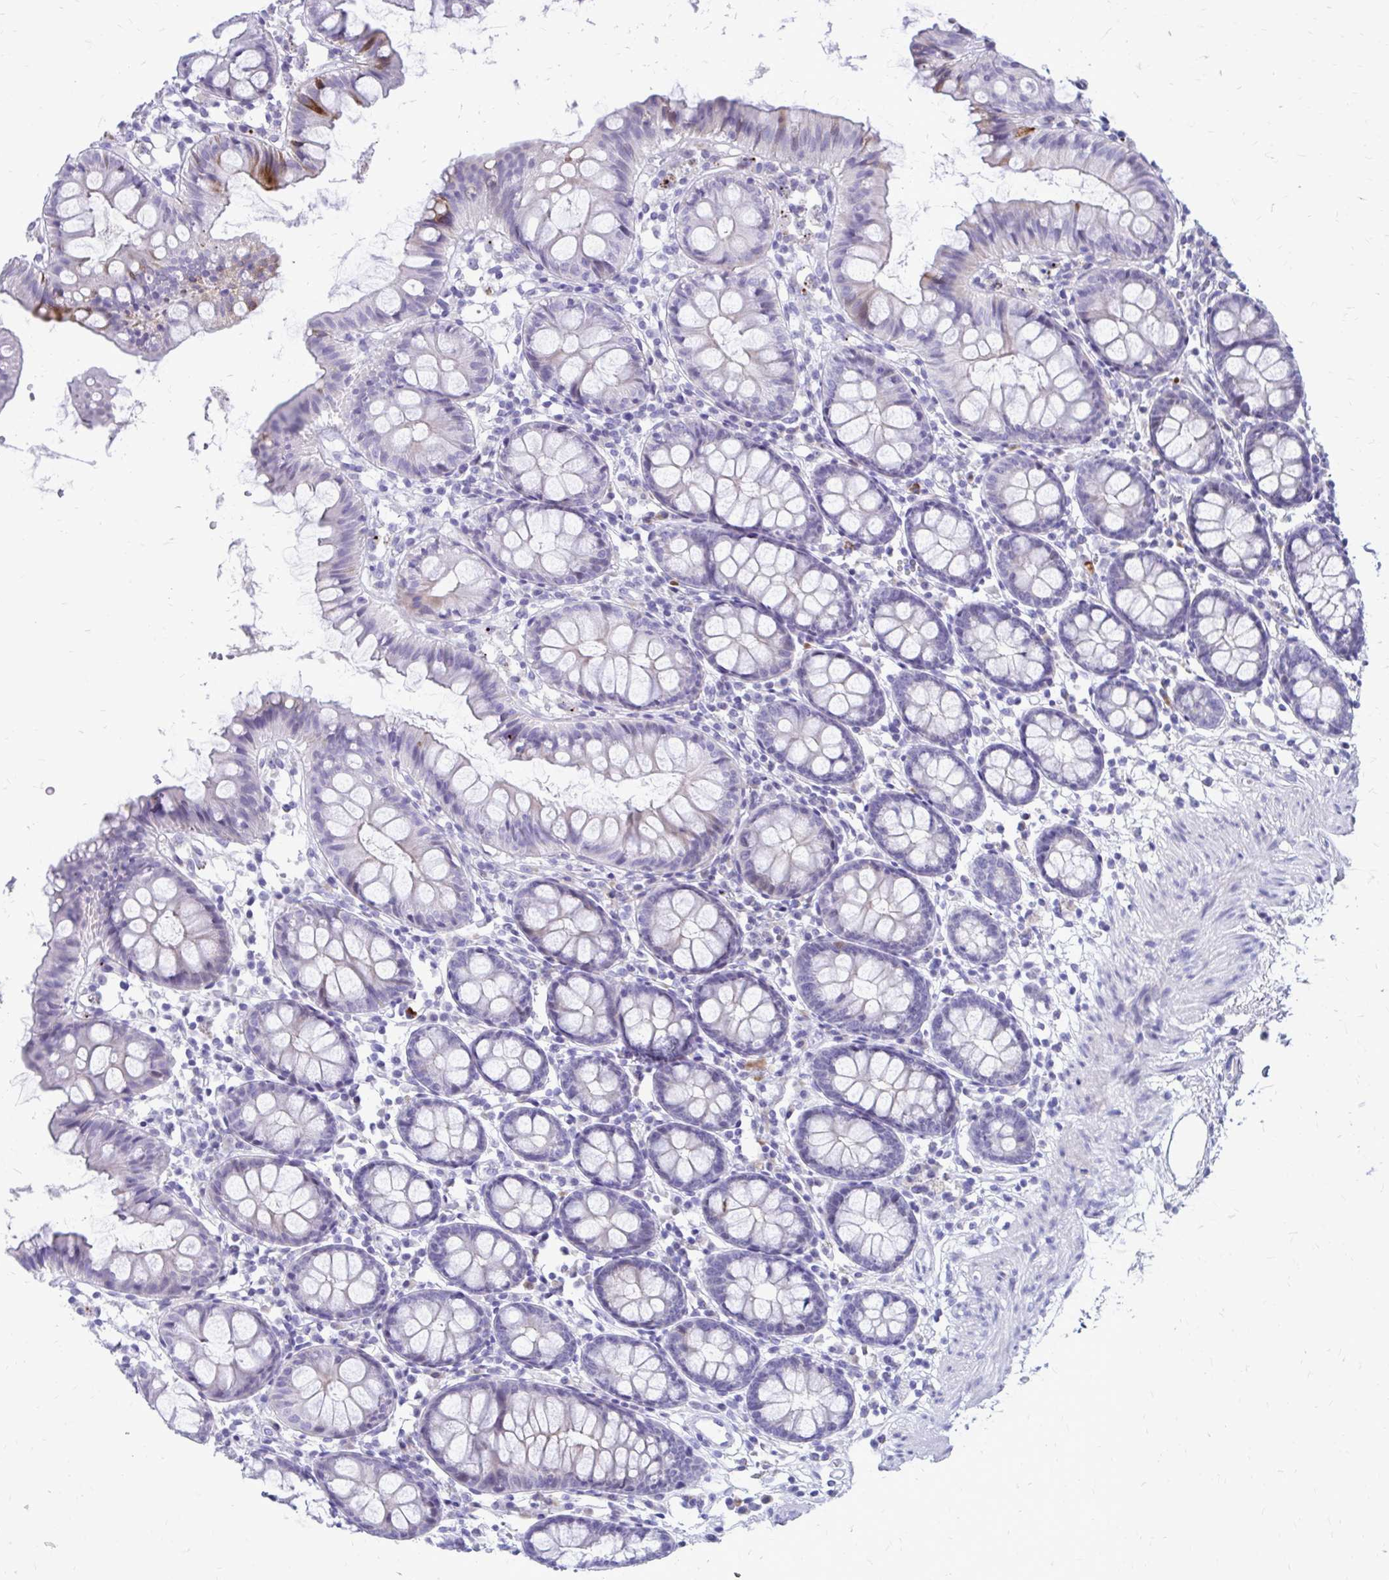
{"staining": {"intensity": "negative", "quantity": "none", "location": "none"}, "tissue": "colon", "cell_type": "Endothelial cells", "image_type": "normal", "snomed": [{"axis": "morphology", "description": "Normal tissue, NOS"}, {"axis": "topography", "description": "Colon"}], "caption": "This photomicrograph is of unremarkable colon stained with immunohistochemistry to label a protein in brown with the nuclei are counter-stained blue. There is no staining in endothelial cells. (DAB (3,3'-diaminobenzidine) immunohistochemistry with hematoxylin counter stain).", "gene": "LCN15", "patient": {"sex": "female", "age": 84}}